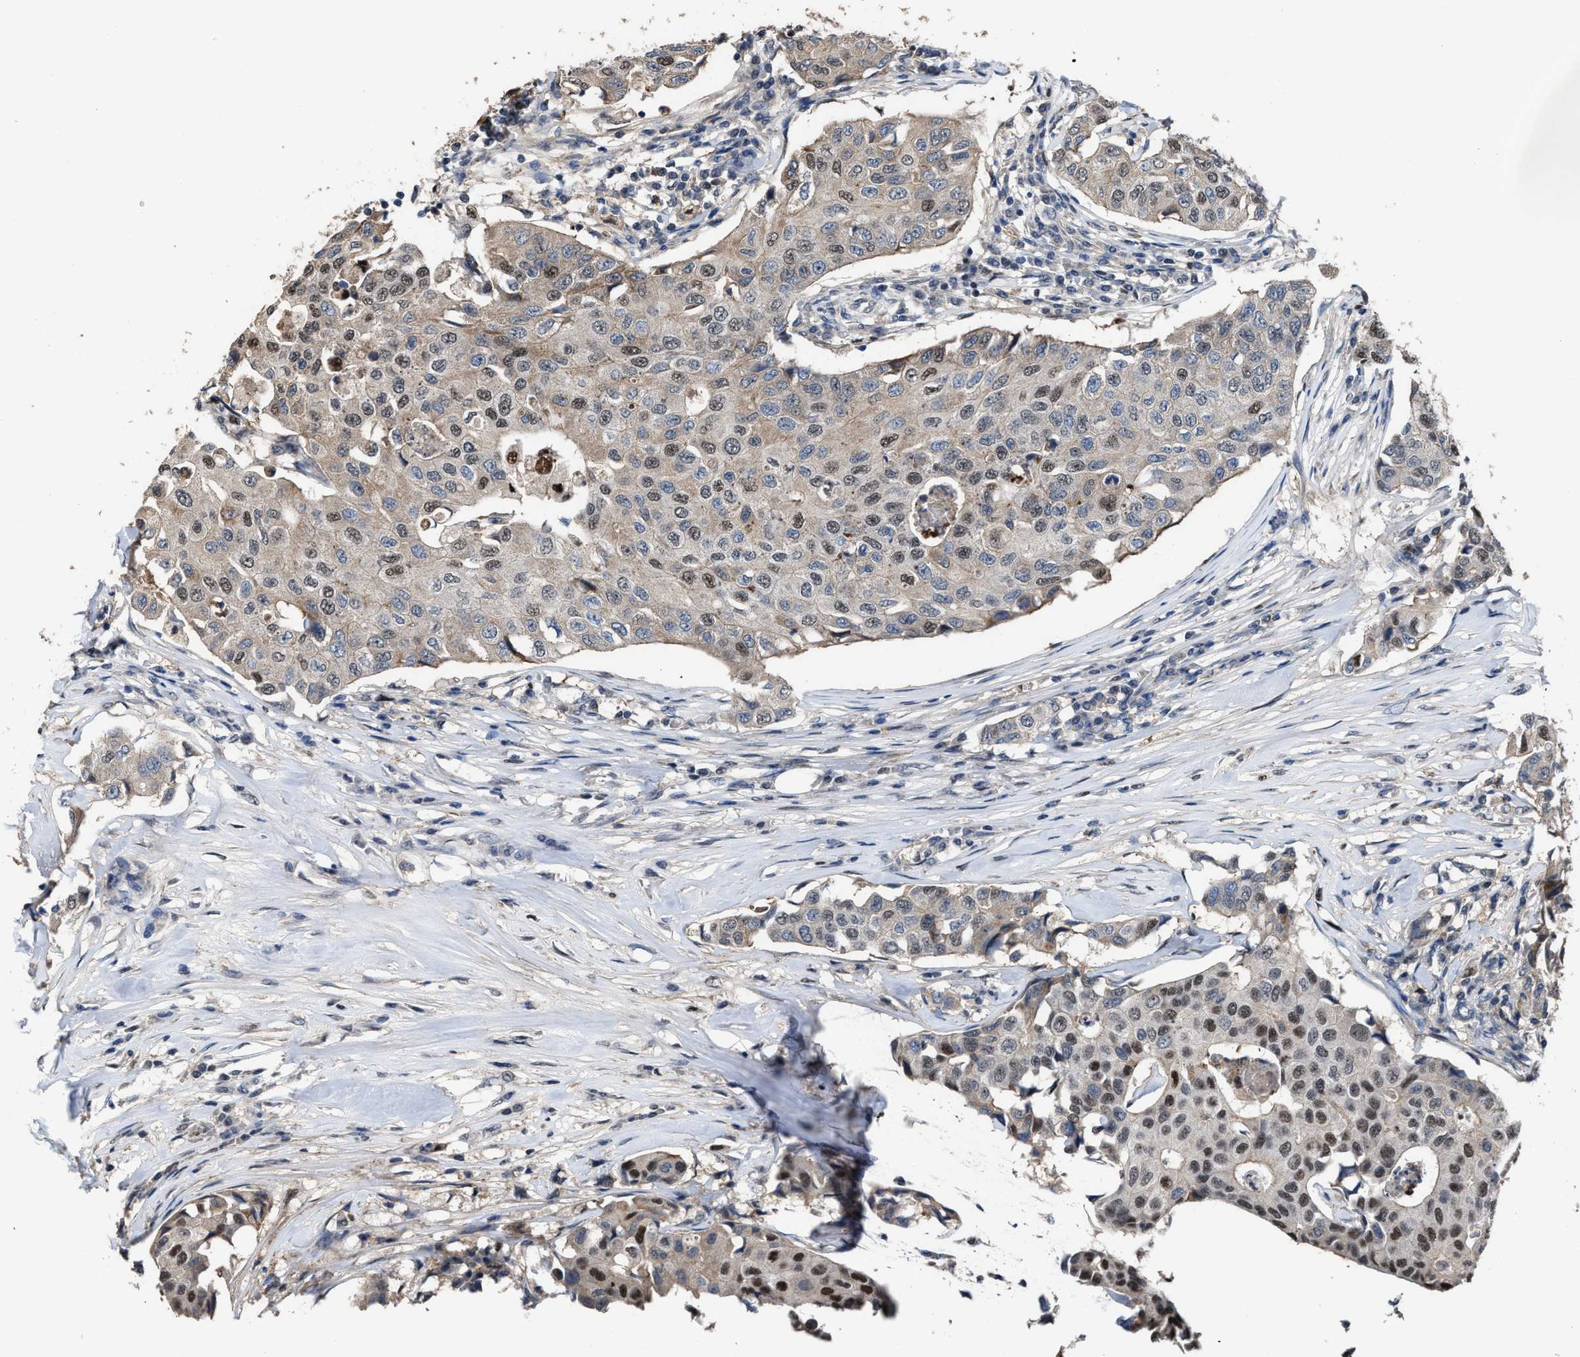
{"staining": {"intensity": "moderate", "quantity": "25%-75%", "location": "nuclear"}, "tissue": "breast cancer", "cell_type": "Tumor cells", "image_type": "cancer", "snomed": [{"axis": "morphology", "description": "Duct carcinoma"}, {"axis": "topography", "description": "Breast"}], "caption": "About 25%-75% of tumor cells in breast cancer (infiltrating ductal carcinoma) reveal moderate nuclear protein positivity as visualized by brown immunohistochemical staining.", "gene": "ZNF20", "patient": {"sex": "female", "age": 80}}